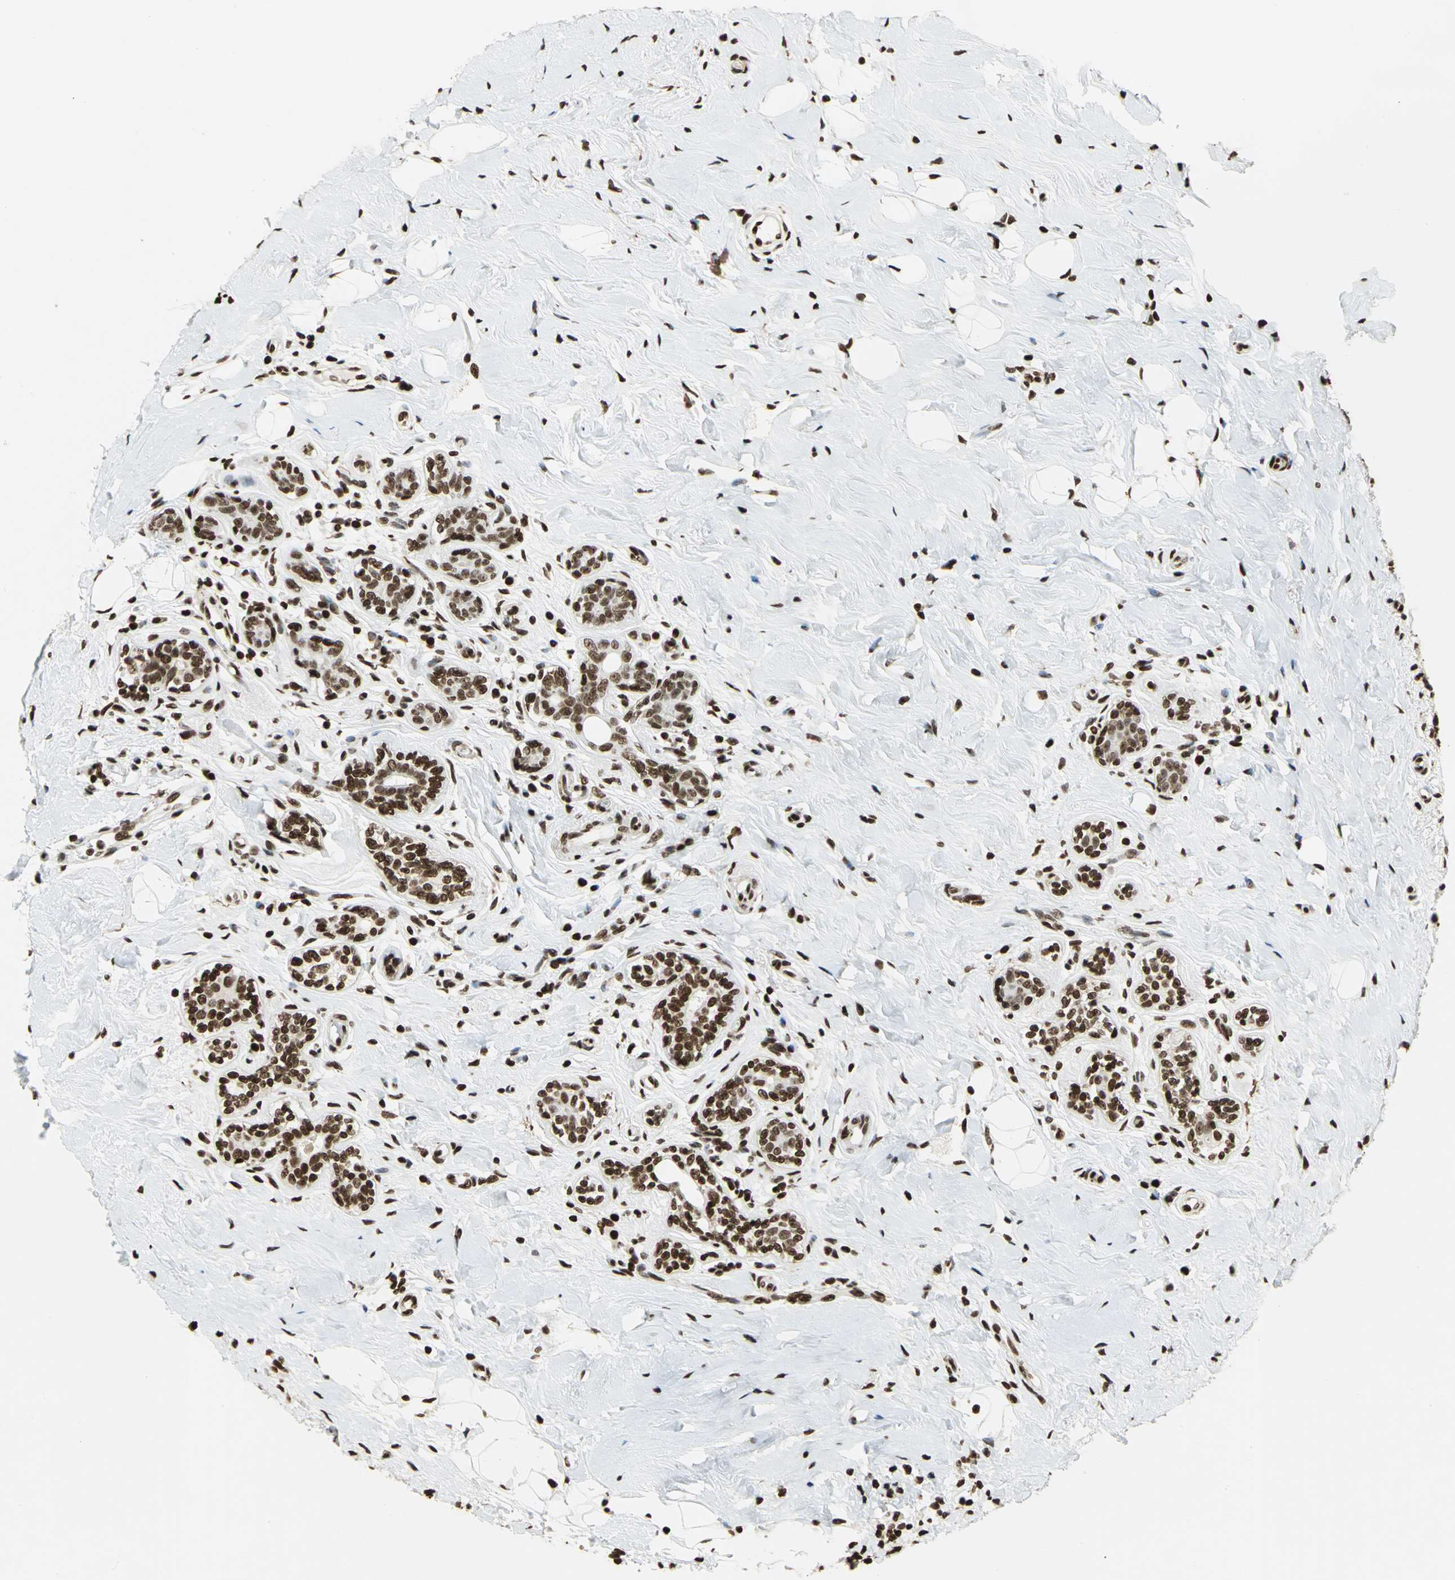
{"staining": {"intensity": "moderate", "quantity": ">75%", "location": "nuclear"}, "tissue": "breast cancer", "cell_type": "Tumor cells", "image_type": "cancer", "snomed": [{"axis": "morphology", "description": "Normal tissue, NOS"}, {"axis": "morphology", "description": "Lobular carcinoma"}, {"axis": "topography", "description": "Breast"}], "caption": "Brown immunohistochemical staining in human breast lobular carcinoma demonstrates moderate nuclear expression in about >75% of tumor cells. The staining was performed using DAB (3,3'-diaminobenzidine) to visualize the protein expression in brown, while the nuclei were stained in blue with hematoxylin (Magnification: 20x).", "gene": "HMGB1", "patient": {"sex": "female", "age": 47}}